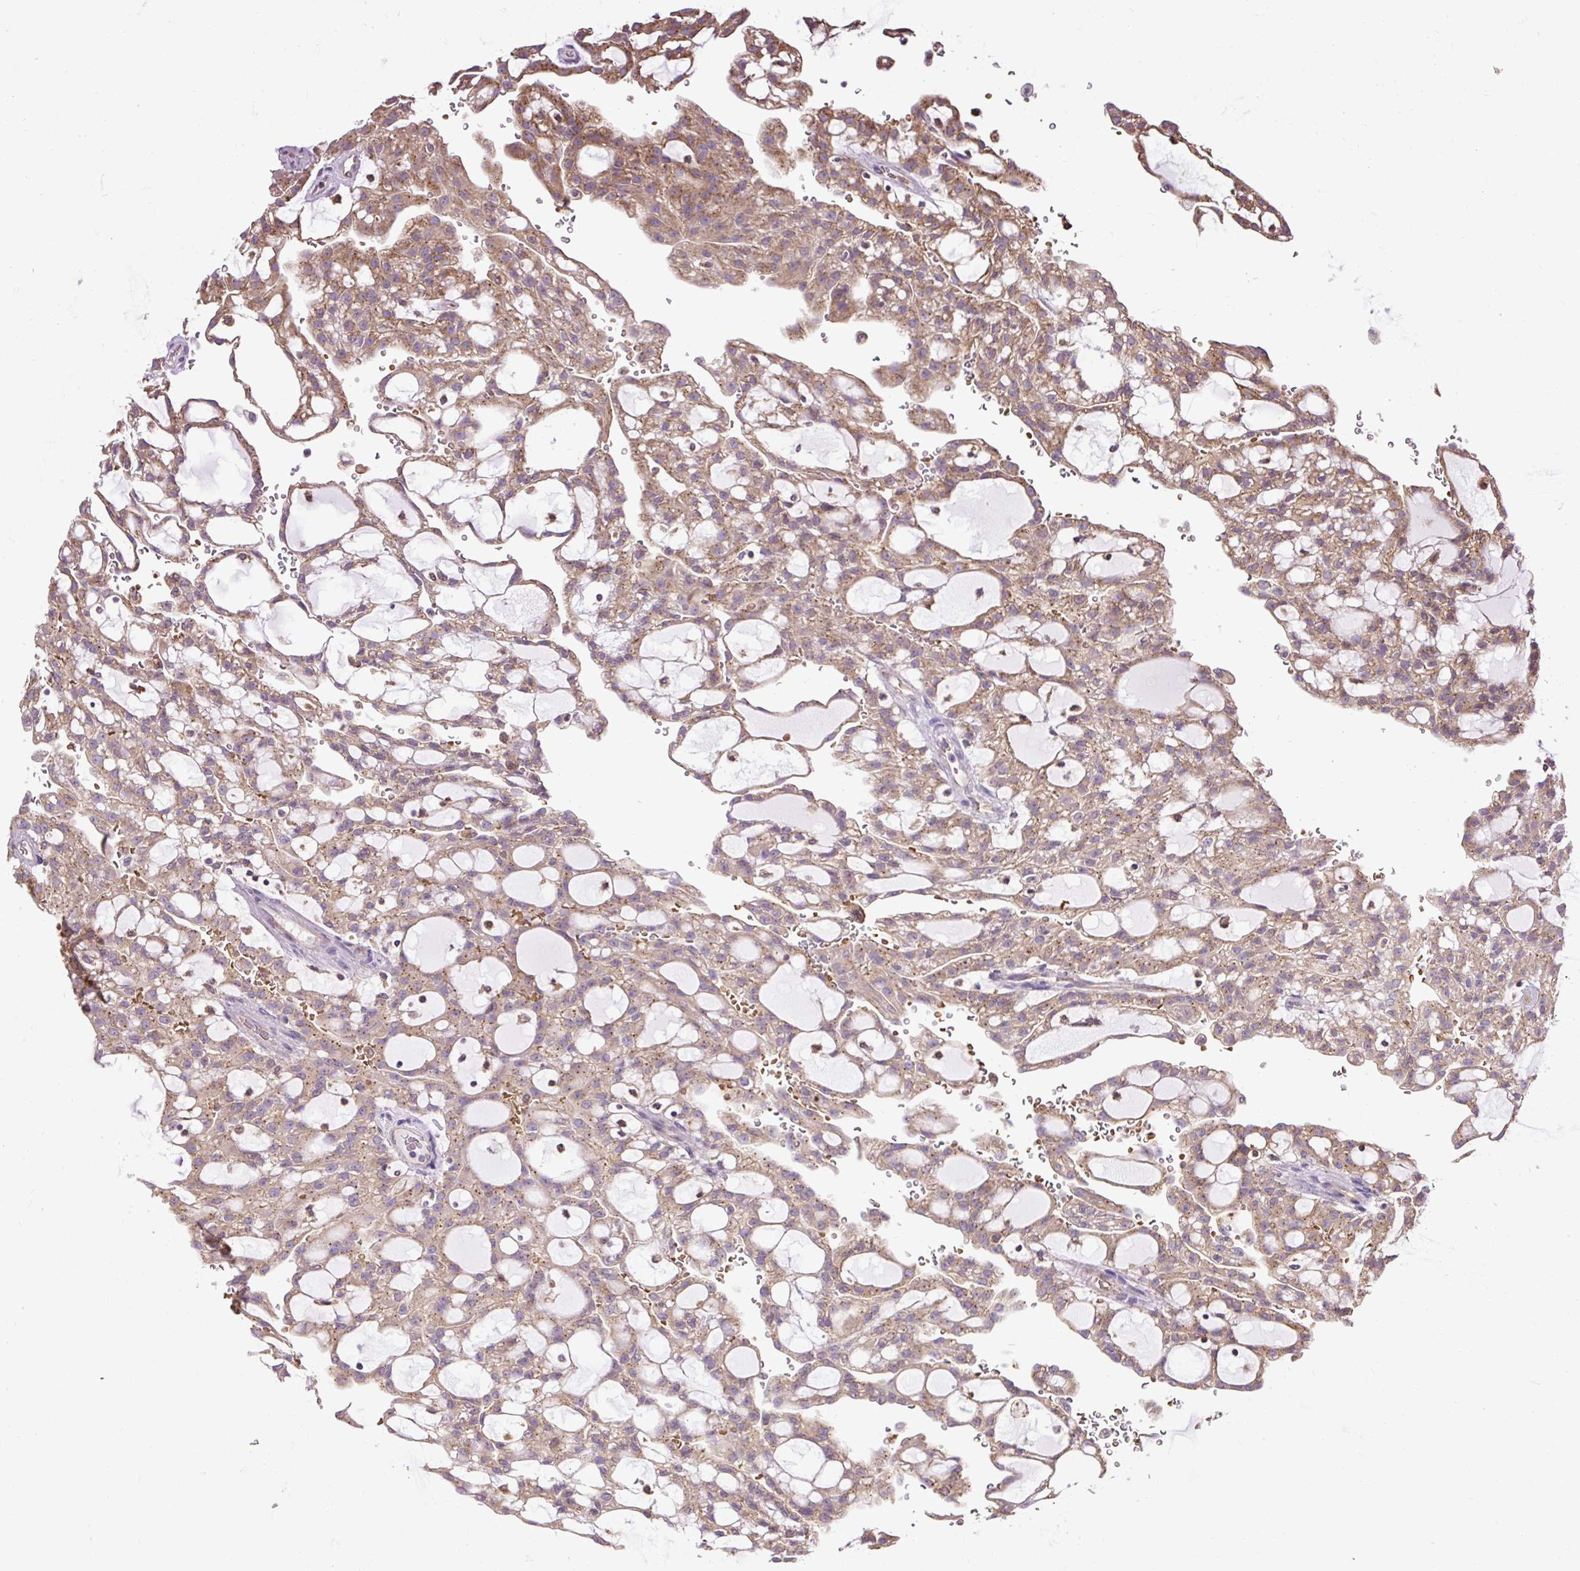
{"staining": {"intensity": "moderate", "quantity": ">75%", "location": "cytoplasmic/membranous"}, "tissue": "renal cancer", "cell_type": "Tumor cells", "image_type": "cancer", "snomed": [{"axis": "morphology", "description": "Adenocarcinoma, NOS"}, {"axis": "topography", "description": "Kidney"}], "caption": "About >75% of tumor cells in adenocarcinoma (renal) show moderate cytoplasmic/membranous protein staining as visualized by brown immunohistochemical staining.", "gene": "SMC4", "patient": {"sex": "male", "age": 63}}